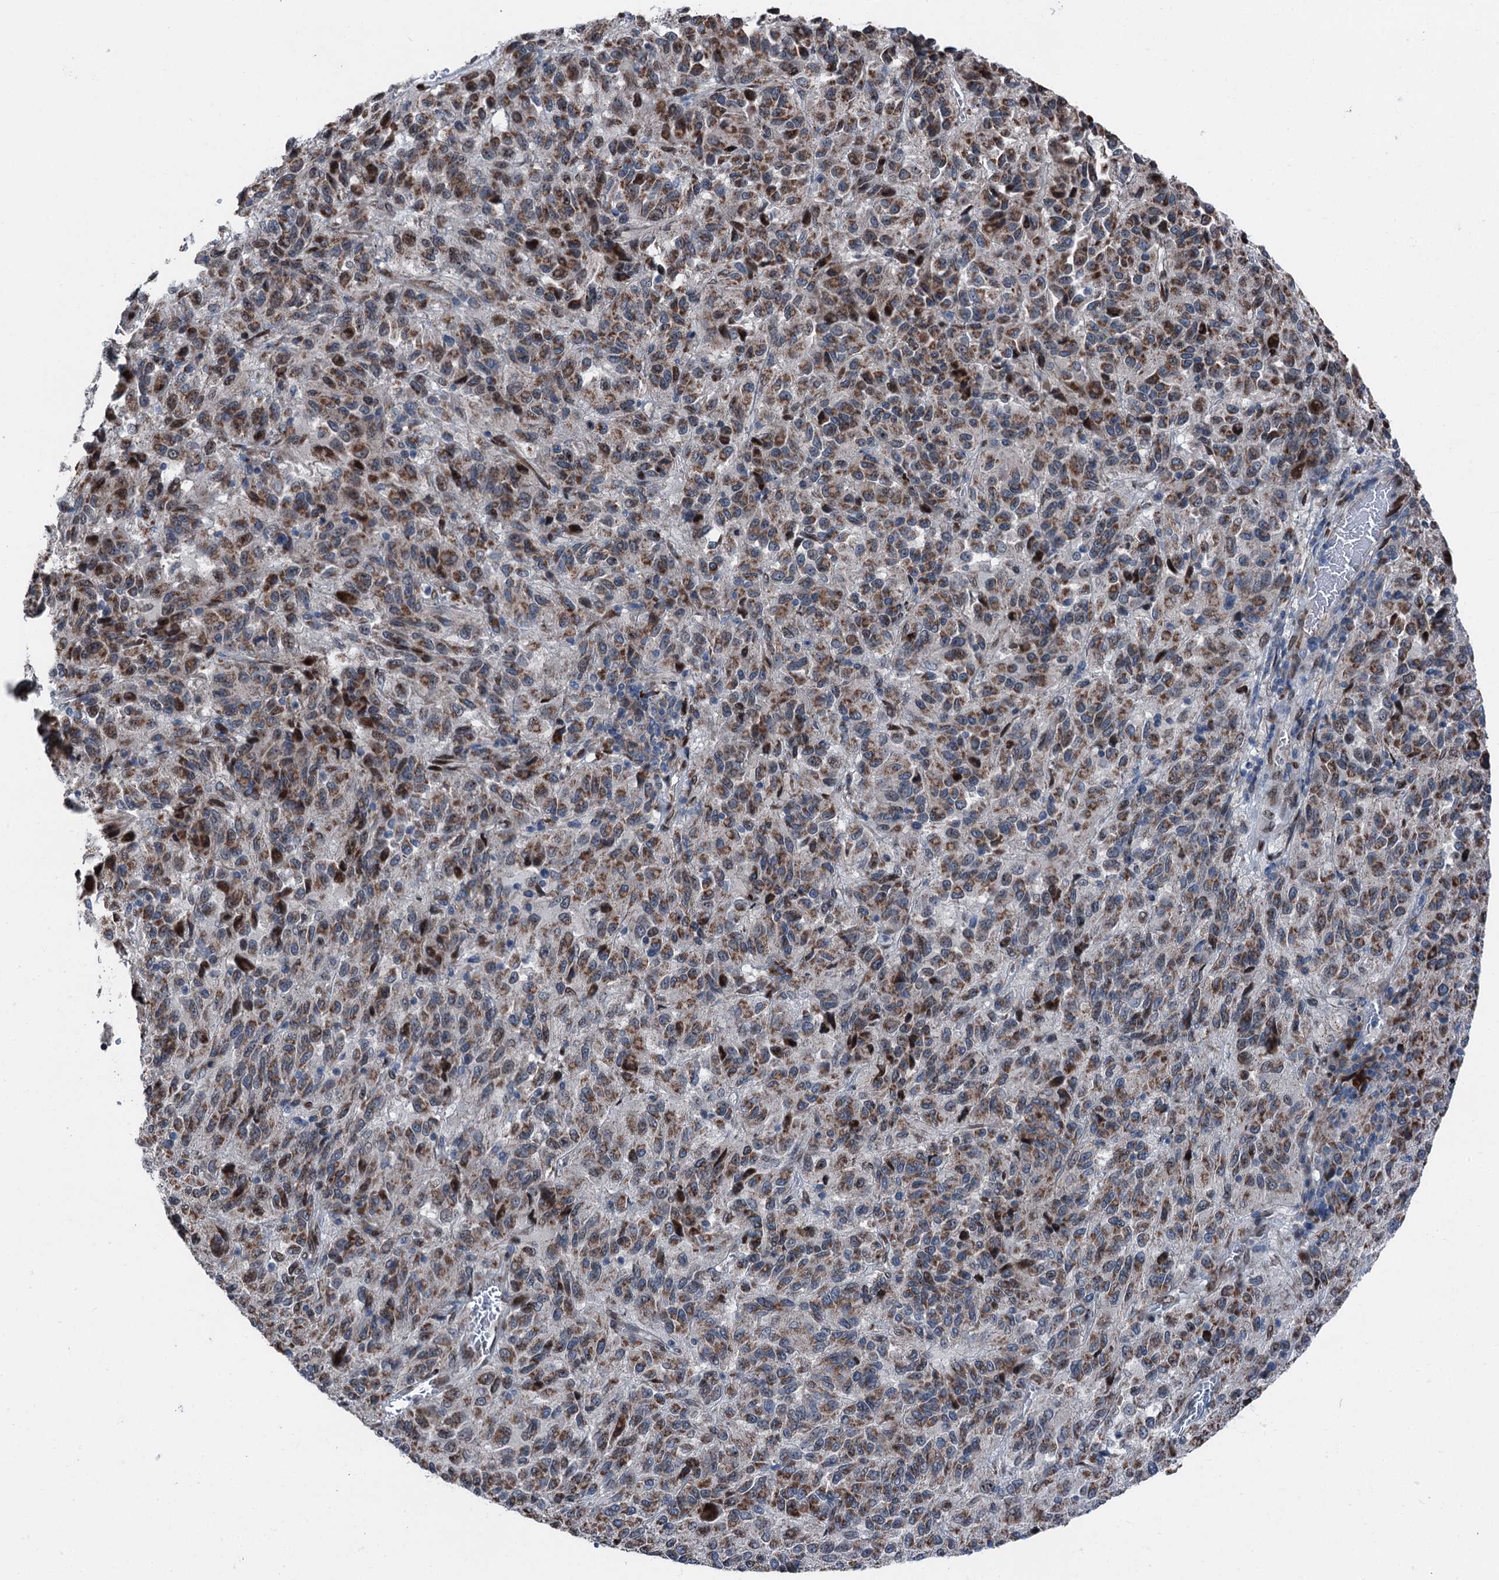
{"staining": {"intensity": "moderate", "quantity": ">75%", "location": "cytoplasmic/membranous"}, "tissue": "melanoma", "cell_type": "Tumor cells", "image_type": "cancer", "snomed": [{"axis": "morphology", "description": "Malignant melanoma, Metastatic site"}, {"axis": "topography", "description": "Lung"}], "caption": "Malignant melanoma (metastatic site) stained with a brown dye reveals moderate cytoplasmic/membranous positive positivity in approximately >75% of tumor cells.", "gene": "MRPL14", "patient": {"sex": "male", "age": 64}}